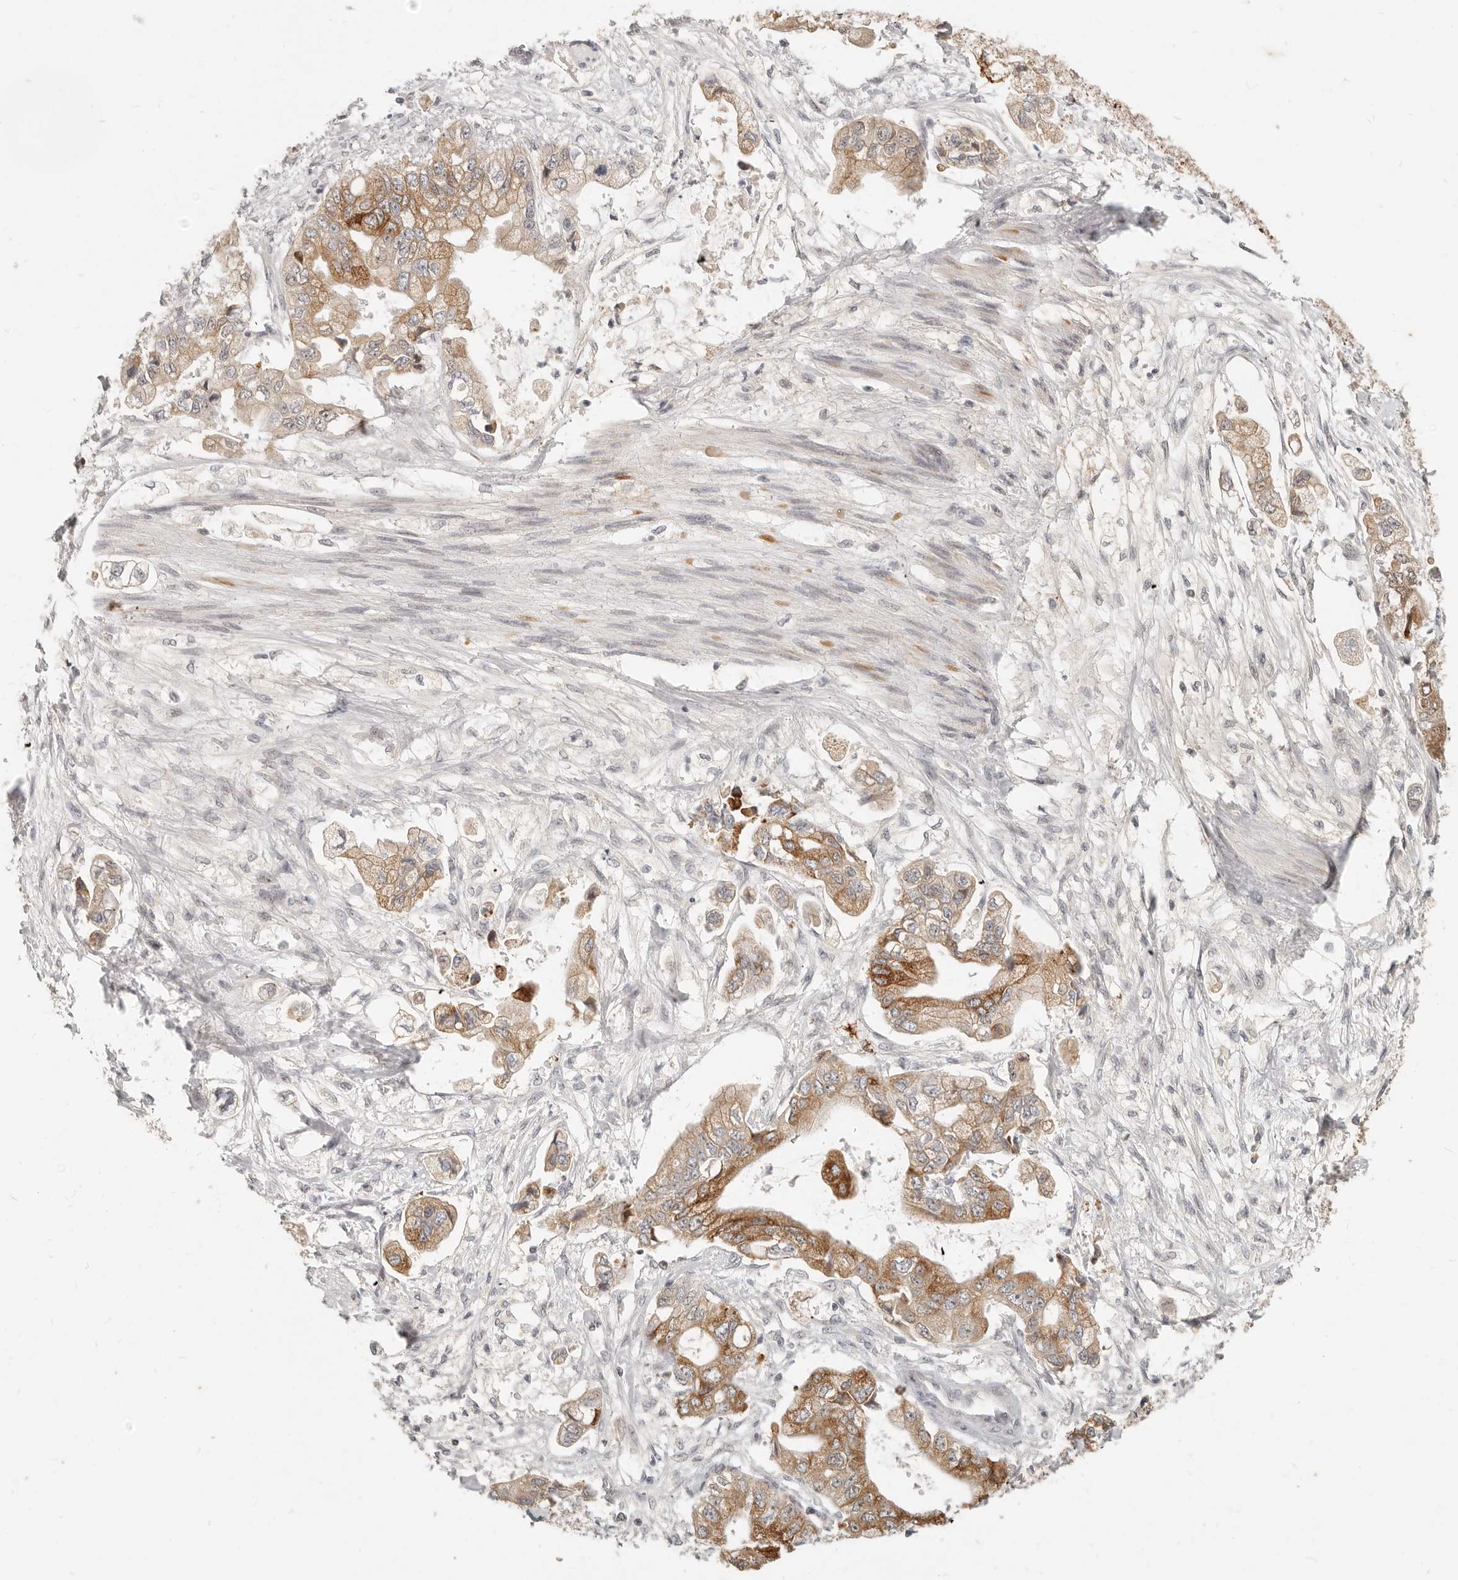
{"staining": {"intensity": "moderate", "quantity": "25%-75%", "location": "cytoplasmic/membranous"}, "tissue": "stomach cancer", "cell_type": "Tumor cells", "image_type": "cancer", "snomed": [{"axis": "morphology", "description": "Adenocarcinoma, NOS"}, {"axis": "topography", "description": "Stomach"}], "caption": "Human stomach adenocarcinoma stained with a brown dye demonstrates moderate cytoplasmic/membranous positive positivity in approximately 25%-75% of tumor cells.", "gene": "RFC2", "patient": {"sex": "male", "age": 62}}